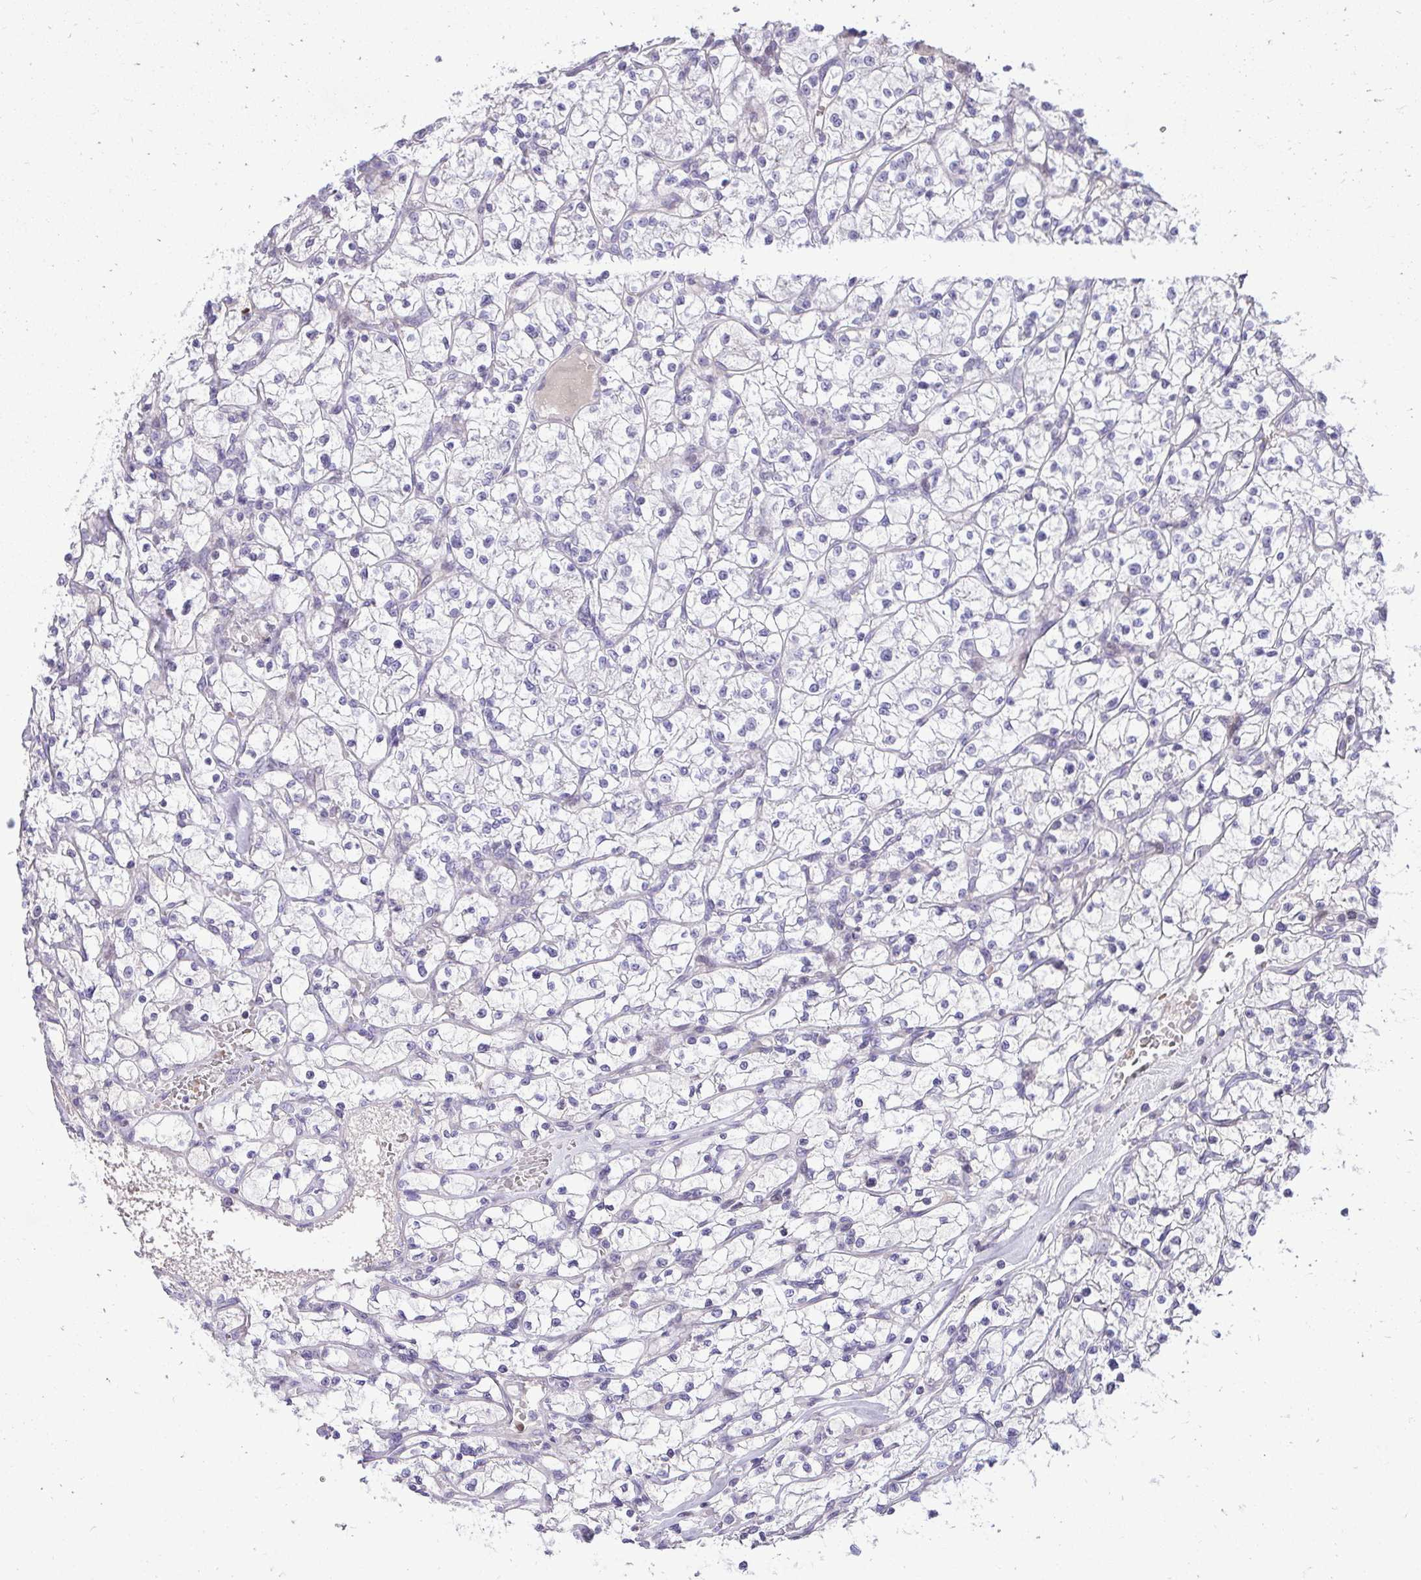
{"staining": {"intensity": "negative", "quantity": "none", "location": "none"}, "tissue": "renal cancer", "cell_type": "Tumor cells", "image_type": "cancer", "snomed": [{"axis": "morphology", "description": "Adenocarcinoma, NOS"}, {"axis": "topography", "description": "Kidney"}], "caption": "There is no significant staining in tumor cells of renal adenocarcinoma.", "gene": "DLX4", "patient": {"sex": "female", "age": 64}}